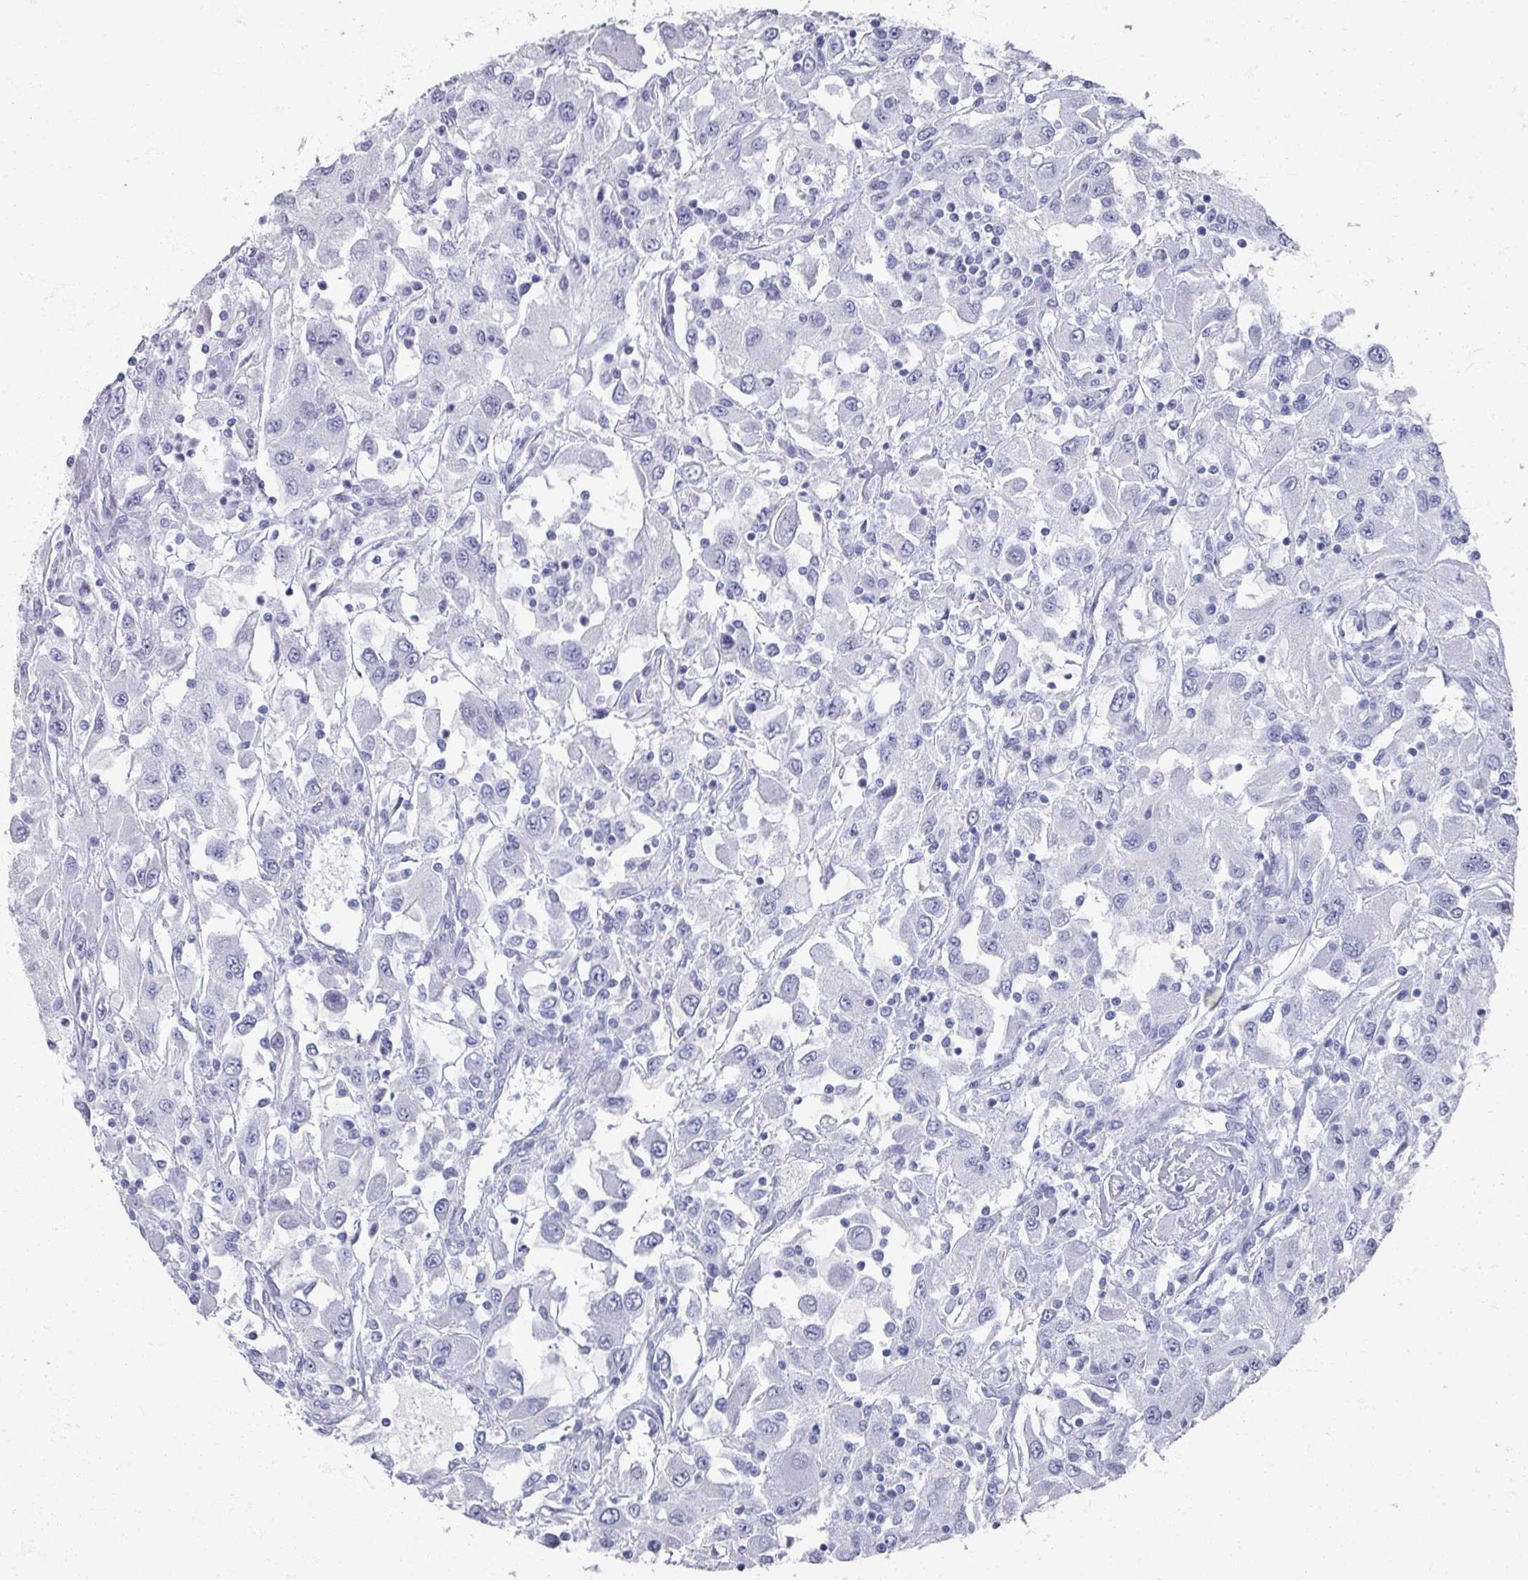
{"staining": {"intensity": "negative", "quantity": "none", "location": "none"}, "tissue": "renal cancer", "cell_type": "Tumor cells", "image_type": "cancer", "snomed": [{"axis": "morphology", "description": "Adenocarcinoma, NOS"}, {"axis": "topography", "description": "Kidney"}], "caption": "An image of renal cancer stained for a protein exhibits no brown staining in tumor cells.", "gene": "OMG", "patient": {"sex": "female", "age": 67}}